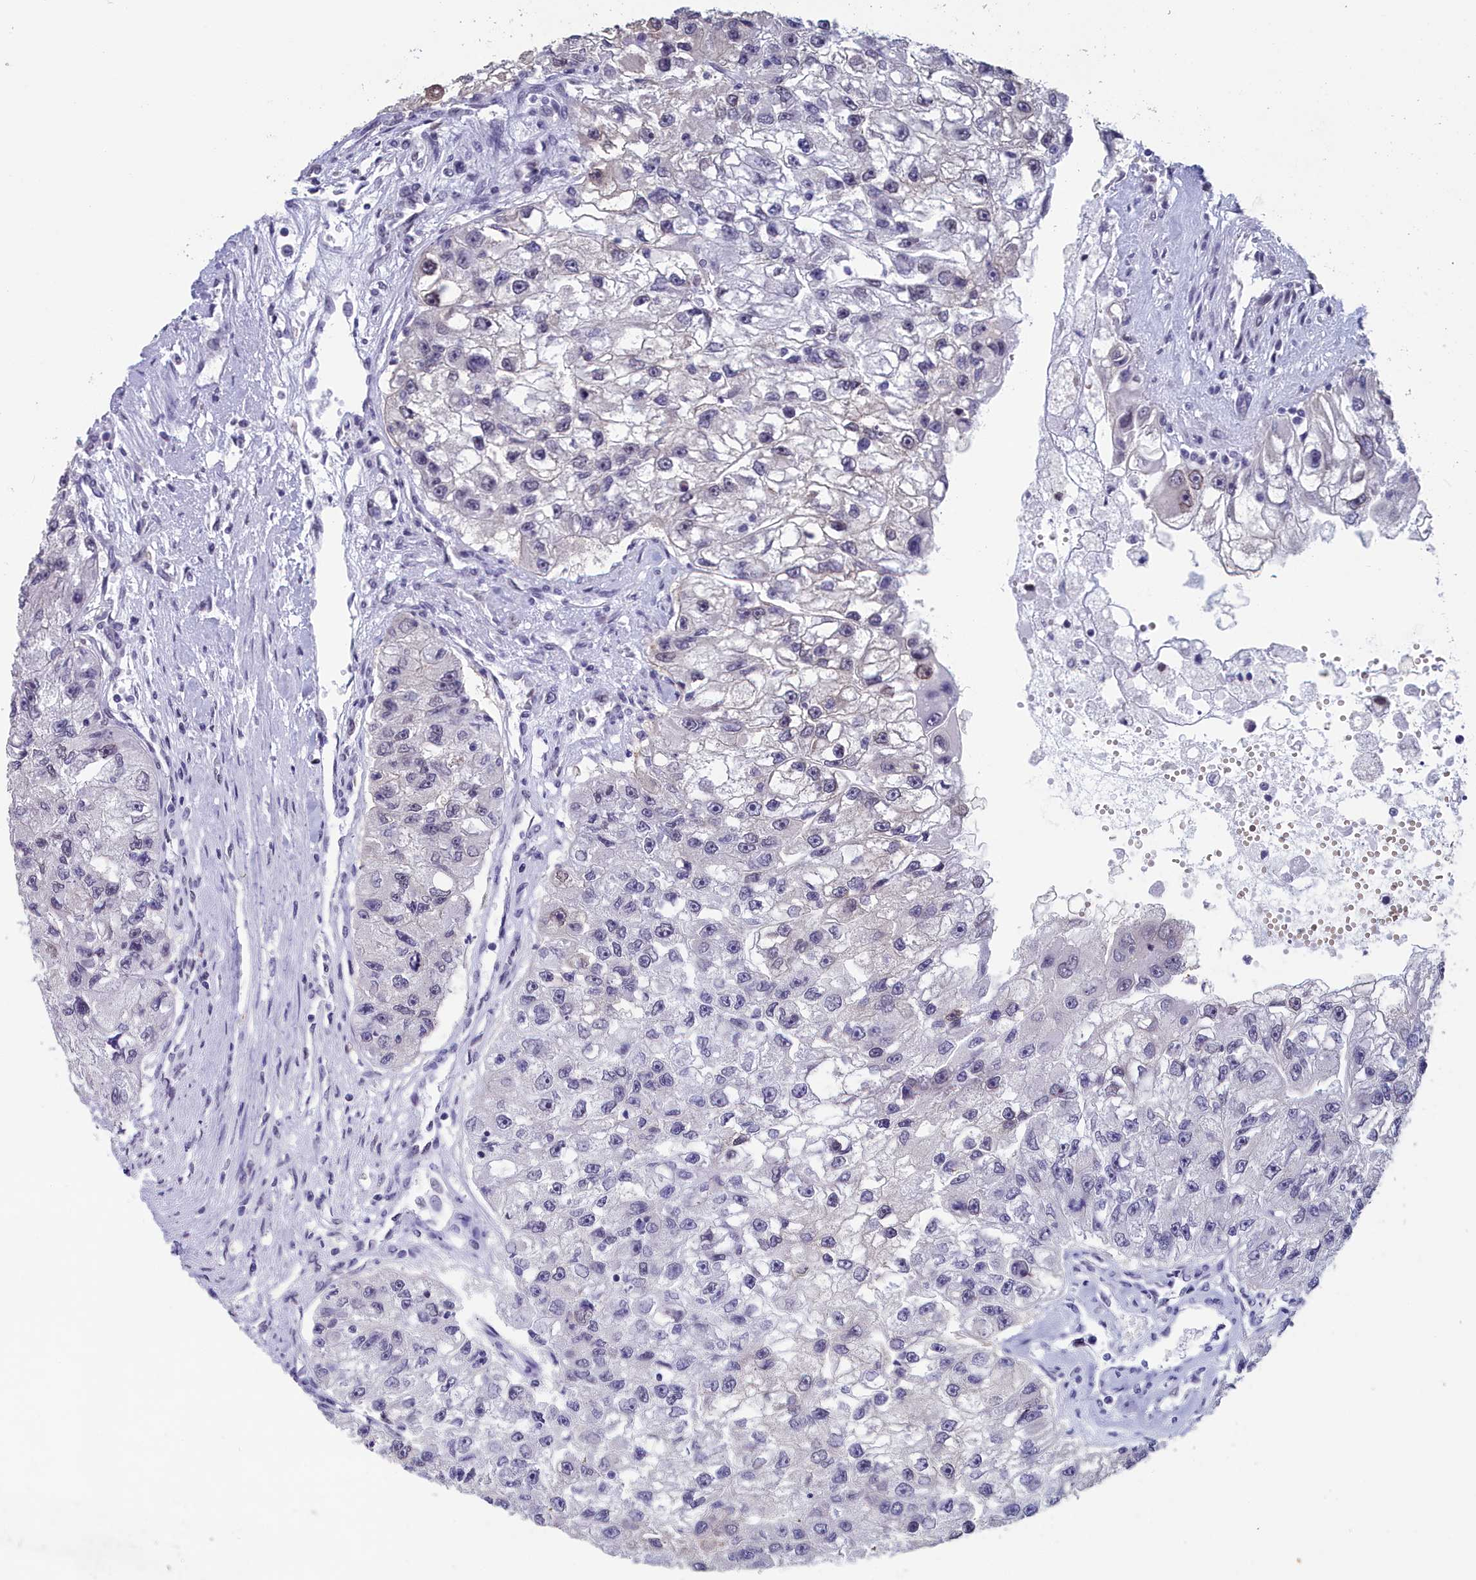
{"staining": {"intensity": "negative", "quantity": "none", "location": "none"}, "tissue": "renal cancer", "cell_type": "Tumor cells", "image_type": "cancer", "snomed": [{"axis": "morphology", "description": "Adenocarcinoma, NOS"}, {"axis": "topography", "description": "Kidney"}], "caption": "Immunohistochemistry (IHC) micrograph of neoplastic tissue: human renal cancer stained with DAB exhibits no significant protein staining in tumor cells.", "gene": "CCDC97", "patient": {"sex": "male", "age": 63}}